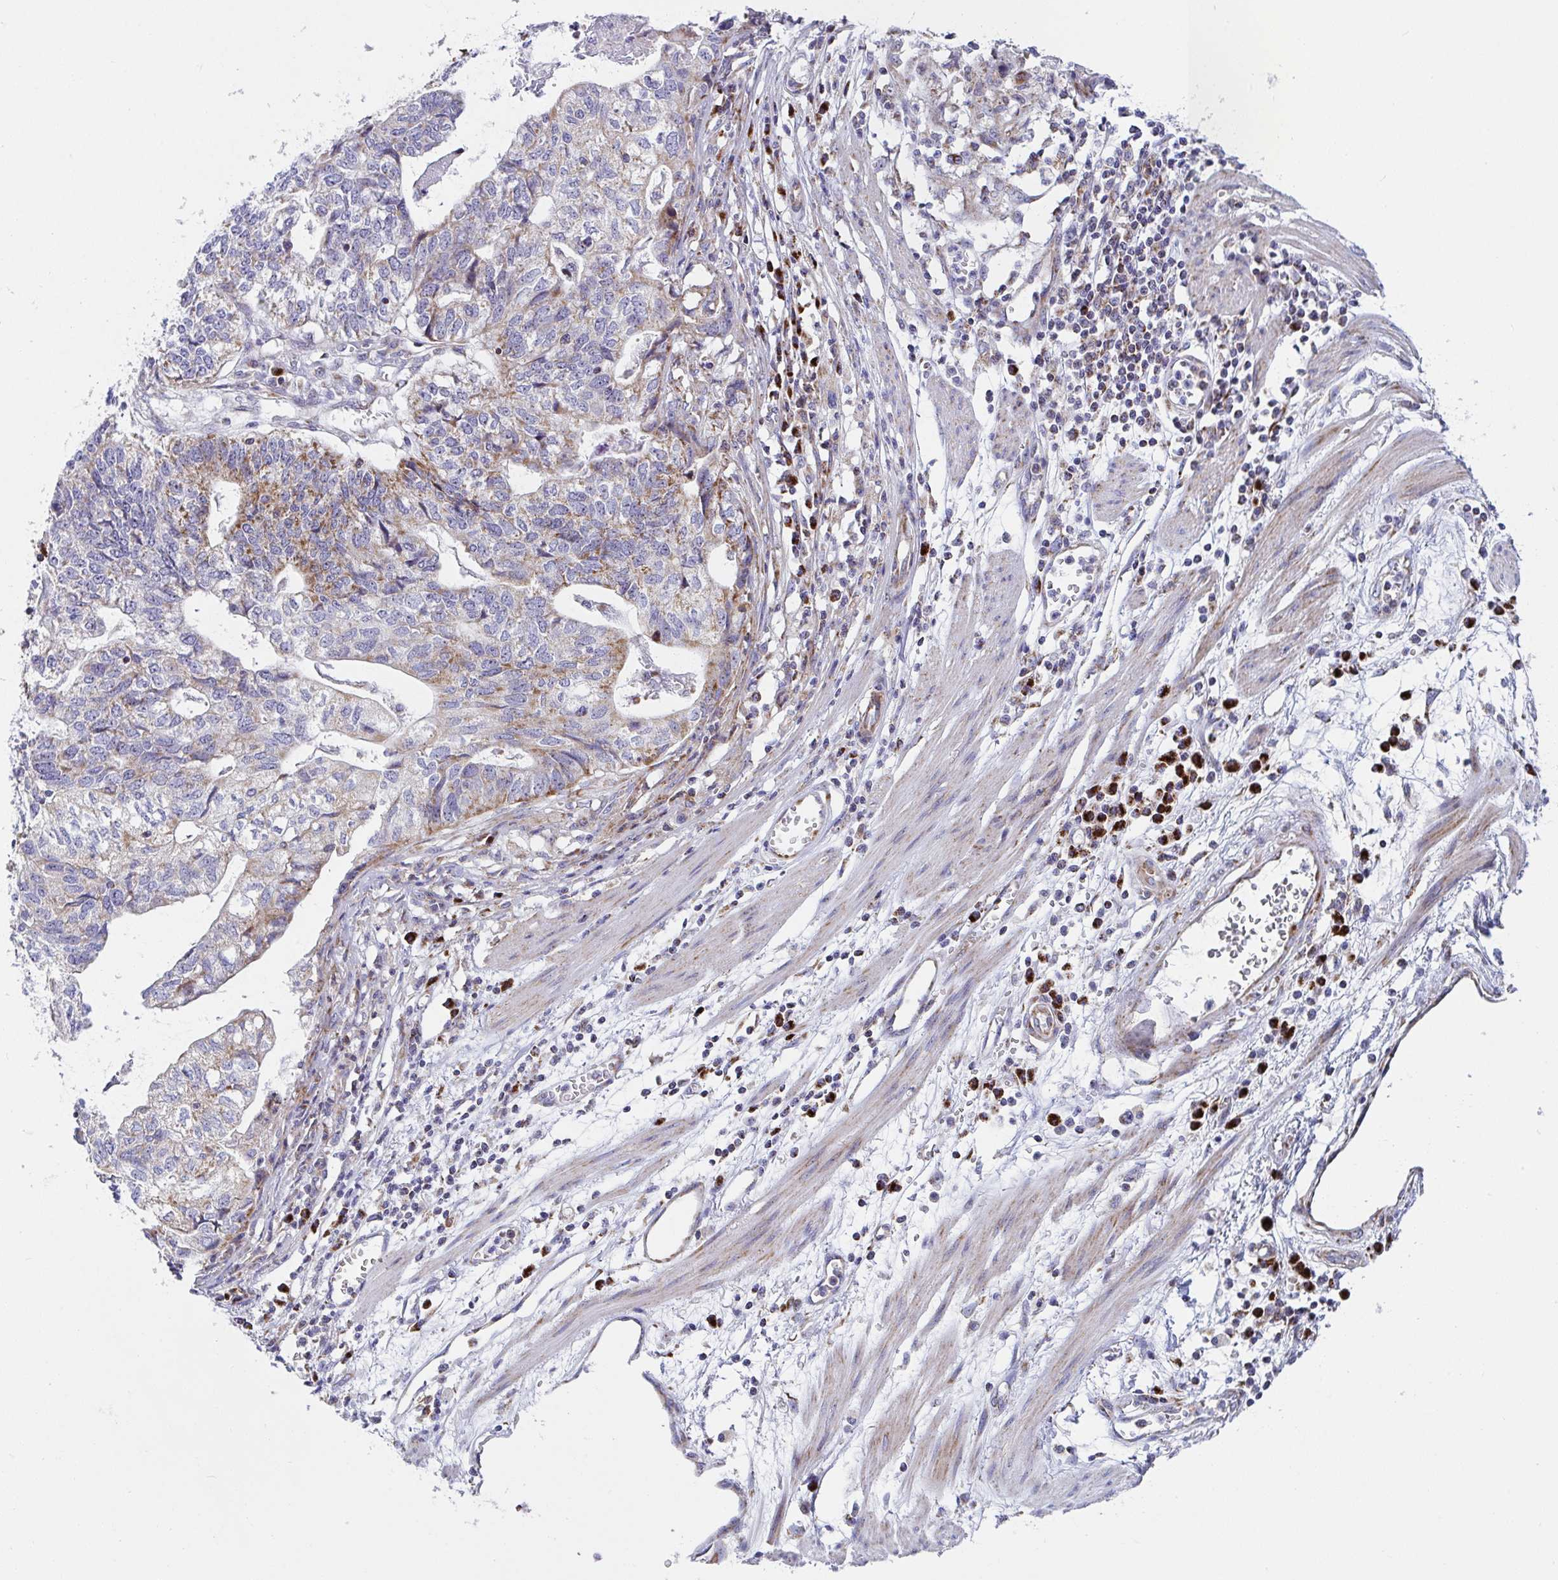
{"staining": {"intensity": "strong", "quantity": "25%-75%", "location": "cytoplasmic/membranous"}, "tissue": "stomach cancer", "cell_type": "Tumor cells", "image_type": "cancer", "snomed": [{"axis": "morphology", "description": "Adenocarcinoma, NOS"}, {"axis": "topography", "description": "Stomach, upper"}], "caption": "This is a photomicrograph of IHC staining of stomach cancer, which shows strong positivity in the cytoplasmic/membranous of tumor cells.", "gene": "ATP5MJ", "patient": {"sex": "female", "age": 67}}